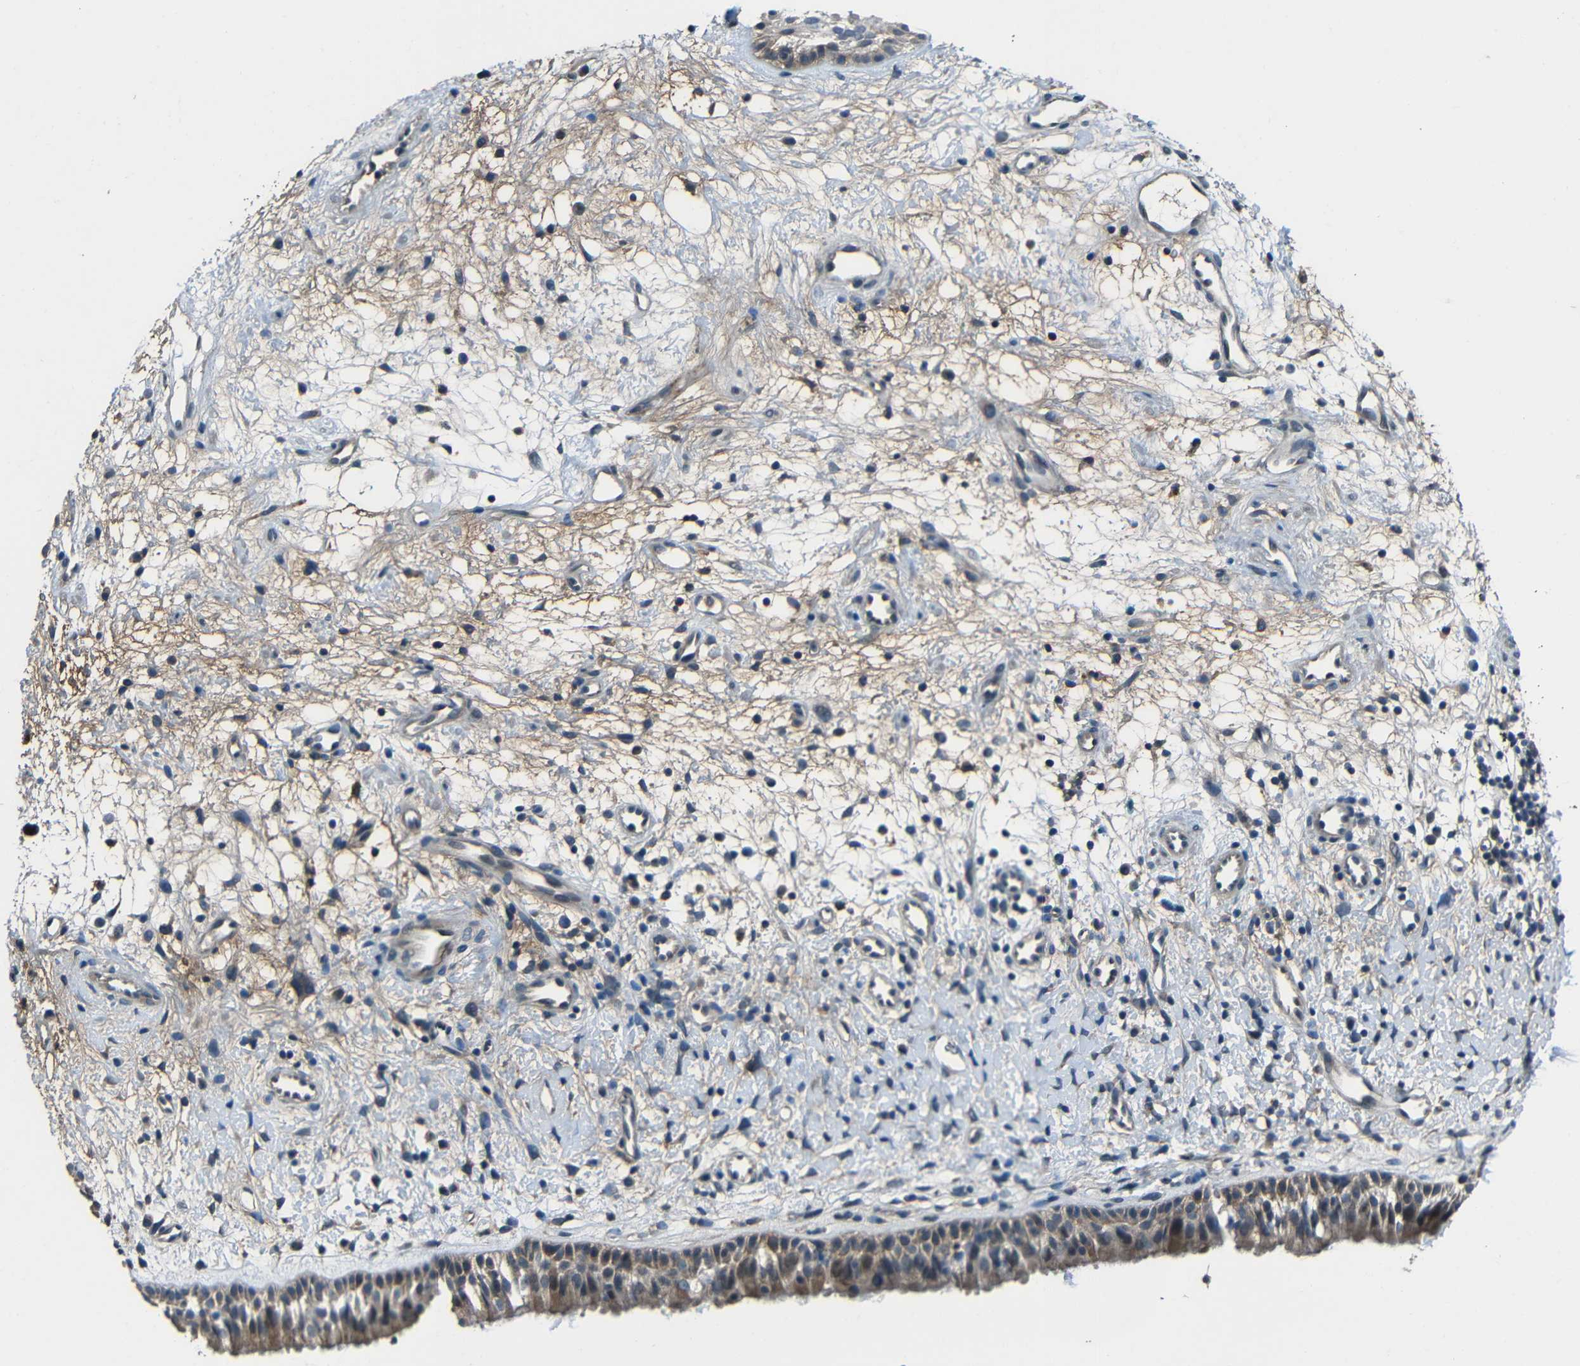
{"staining": {"intensity": "moderate", "quantity": ">75%", "location": "cytoplasmic/membranous"}, "tissue": "nasopharynx", "cell_type": "Respiratory epithelial cells", "image_type": "normal", "snomed": [{"axis": "morphology", "description": "Normal tissue, NOS"}, {"axis": "topography", "description": "Nasopharynx"}], "caption": "A medium amount of moderate cytoplasmic/membranous positivity is present in about >75% of respiratory epithelial cells in normal nasopharynx. (Brightfield microscopy of DAB IHC at high magnification).", "gene": "SLA", "patient": {"sex": "male", "age": 22}}